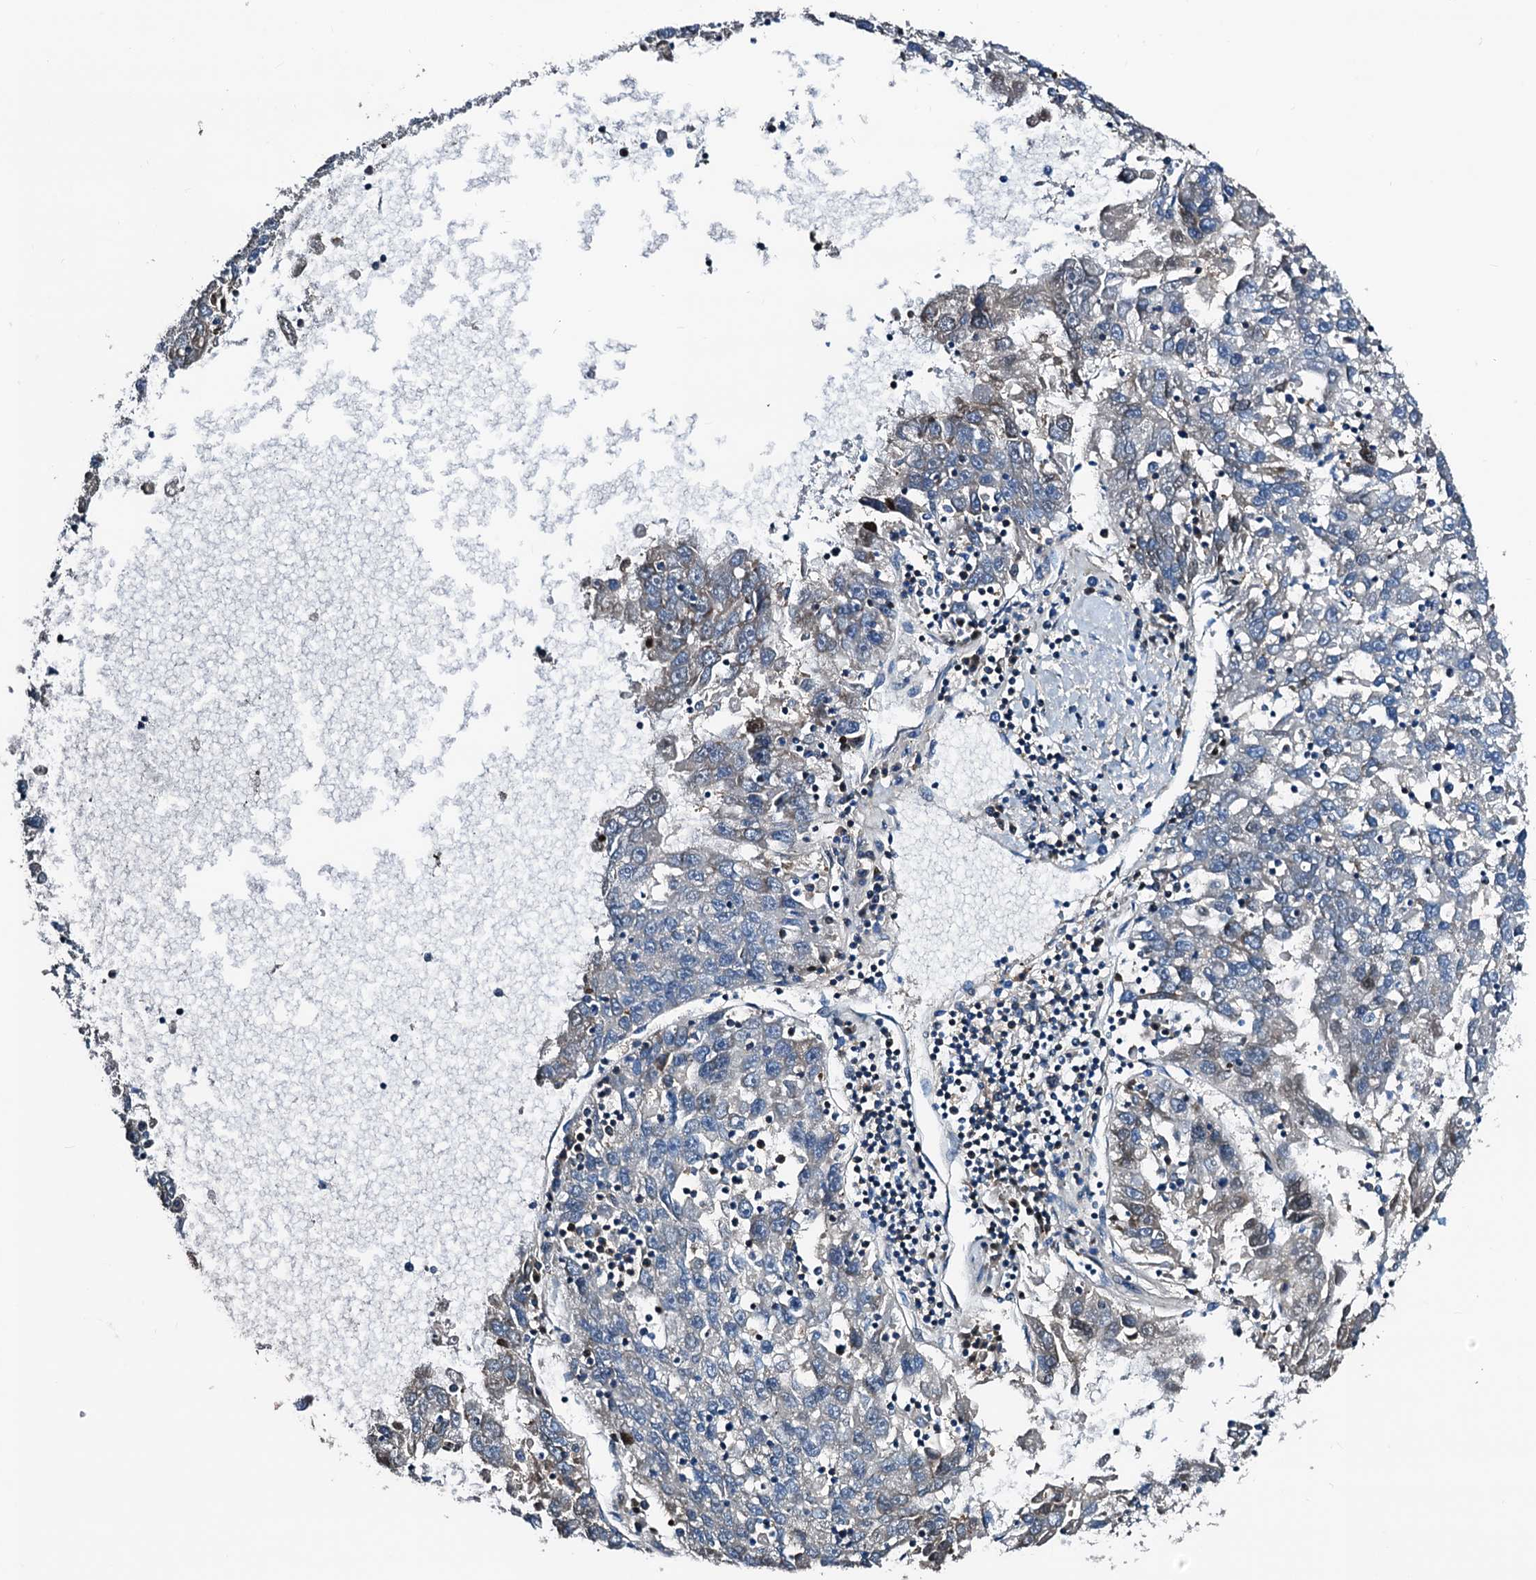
{"staining": {"intensity": "negative", "quantity": "none", "location": "none"}, "tissue": "liver cancer", "cell_type": "Tumor cells", "image_type": "cancer", "snomed": [{"axis": "morphology", "description": "Carcinoma, Hepatocellular, NOS"}, {"axis": "topography", "description": "Liver"}], "caption": "A micrograph of human liver cancer (hepatocellular carcinoma) is negative for staining in tumor cells. (DAB (3,3'-diaminobenzidine) IHC, high magnification).", "gene": "GCOM1", "patient": {"sex": "male", "age": 49}}